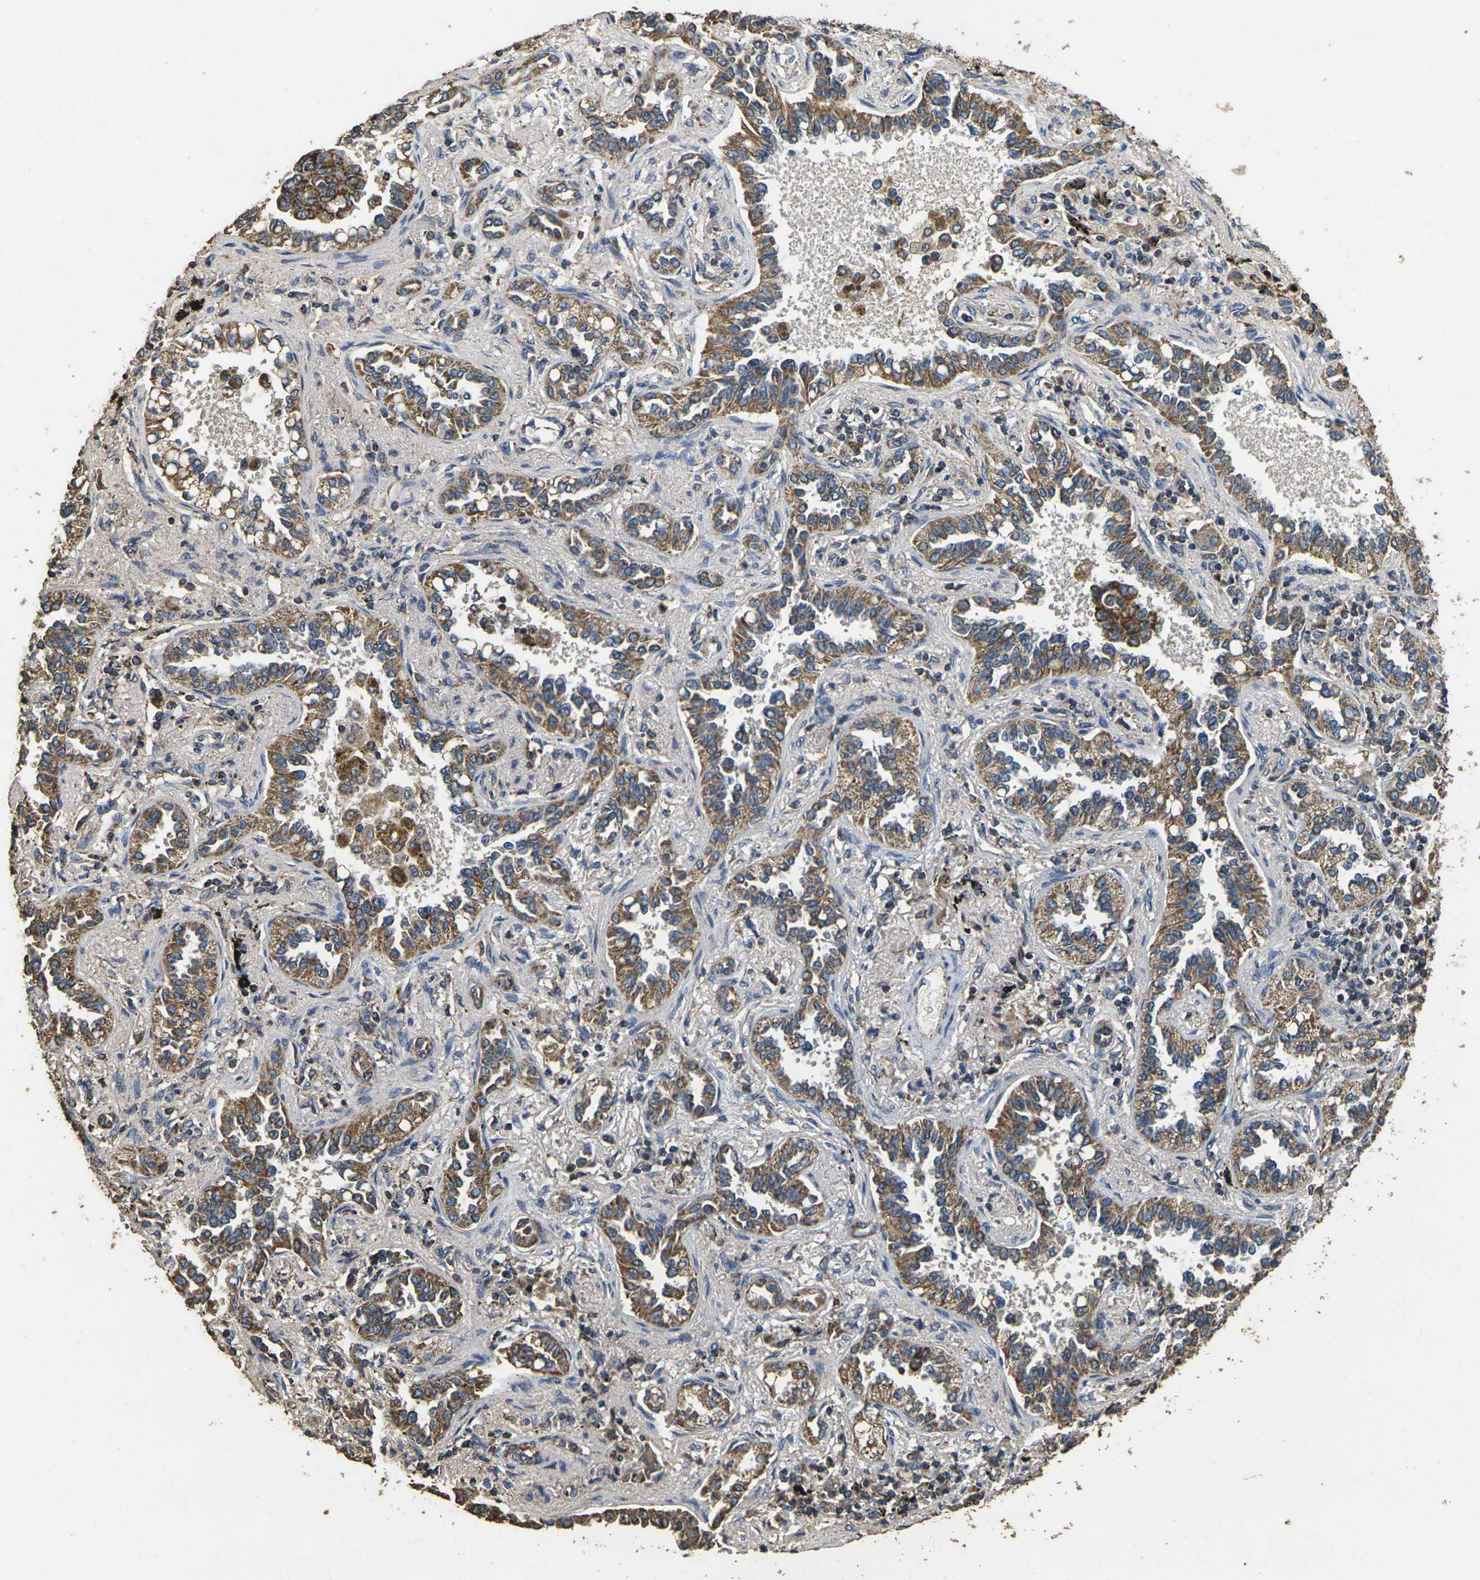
{"staining": {"intensity": "moderate", "quantity": ">75%", "location": "cytoplasmic/membranous"}, "tissue": "lung cancer", "cell_type": "Tumor cells", "image_type": "cancer", "snomed": [{"axis": "morphology", "description": "Normal tissue, NOS"}, {"axis": "morphology", "description": "Adenocarcinoma, NOS"}, {"axis": "topography", "description": "Lung"}], "caption": "Tumor cells demonstrate medium levels of moderate cytoplasmic/membranous expression in approximately >75% of cells in human adenocarcinoma (lung).", "gene": "MAPK11", "patient": {"sex": "male", "age": 59}}